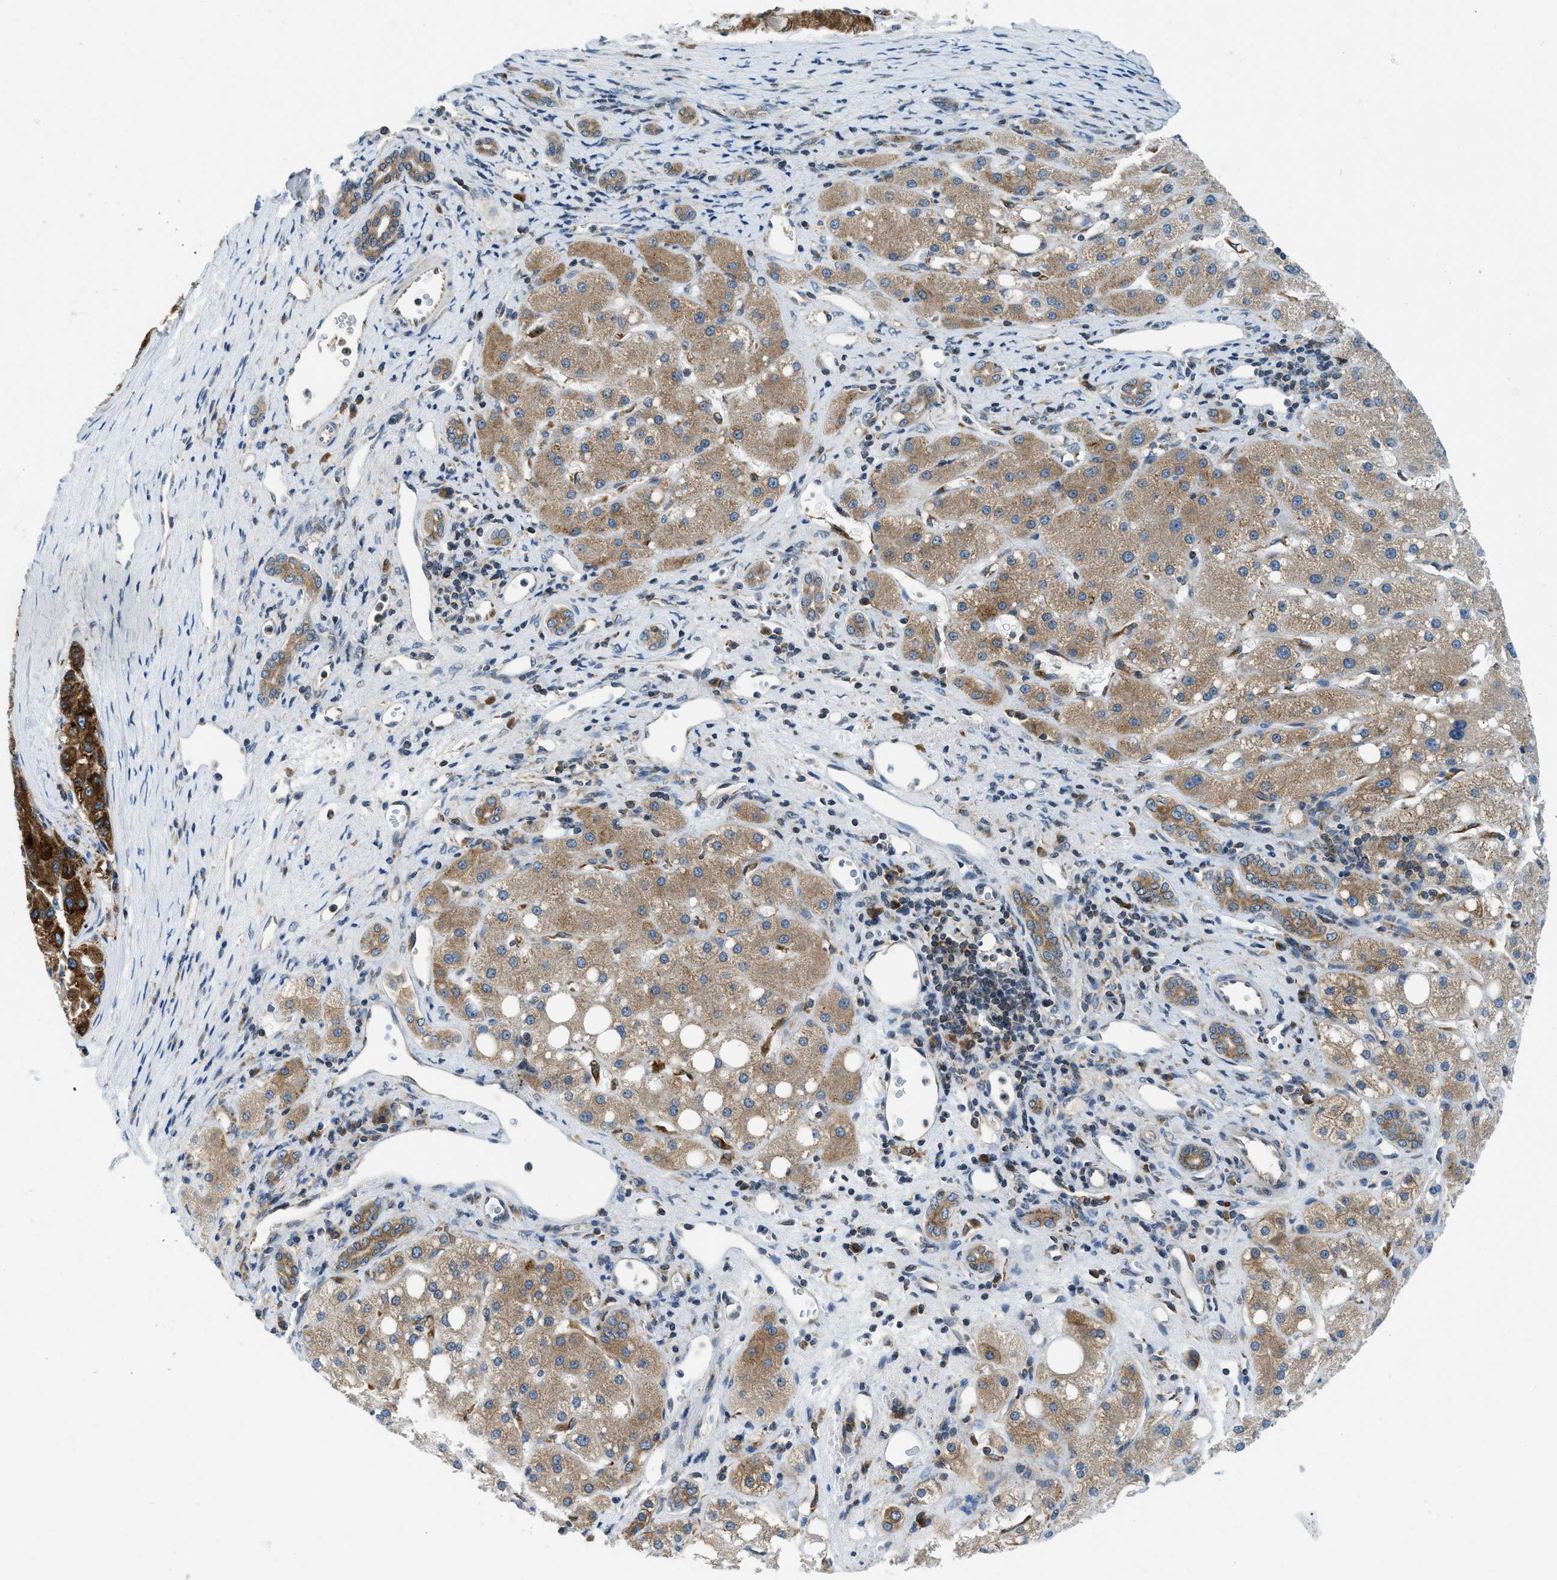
{"staining": {"intensity": "strong", "quantity": ">75%", "location": "cytoplasmic/membranous"}, "tissue": "liver cancer", "cell_type": "Tumor cells", "image_type": "cancer", "snomed": [{"axis": "morphology", "description": "Carcinoma, Hepatocellular, NOS"}, {"axis": "topography", "description": "Liver"}], "caption": "A brown stain labels strong cytoplasmic/membranous positivity of a protein in hepatocellular carcinoma (liver) tumor cells.", "gene": "BCAP31", "patient": {"sex": "male", "age": 80}}